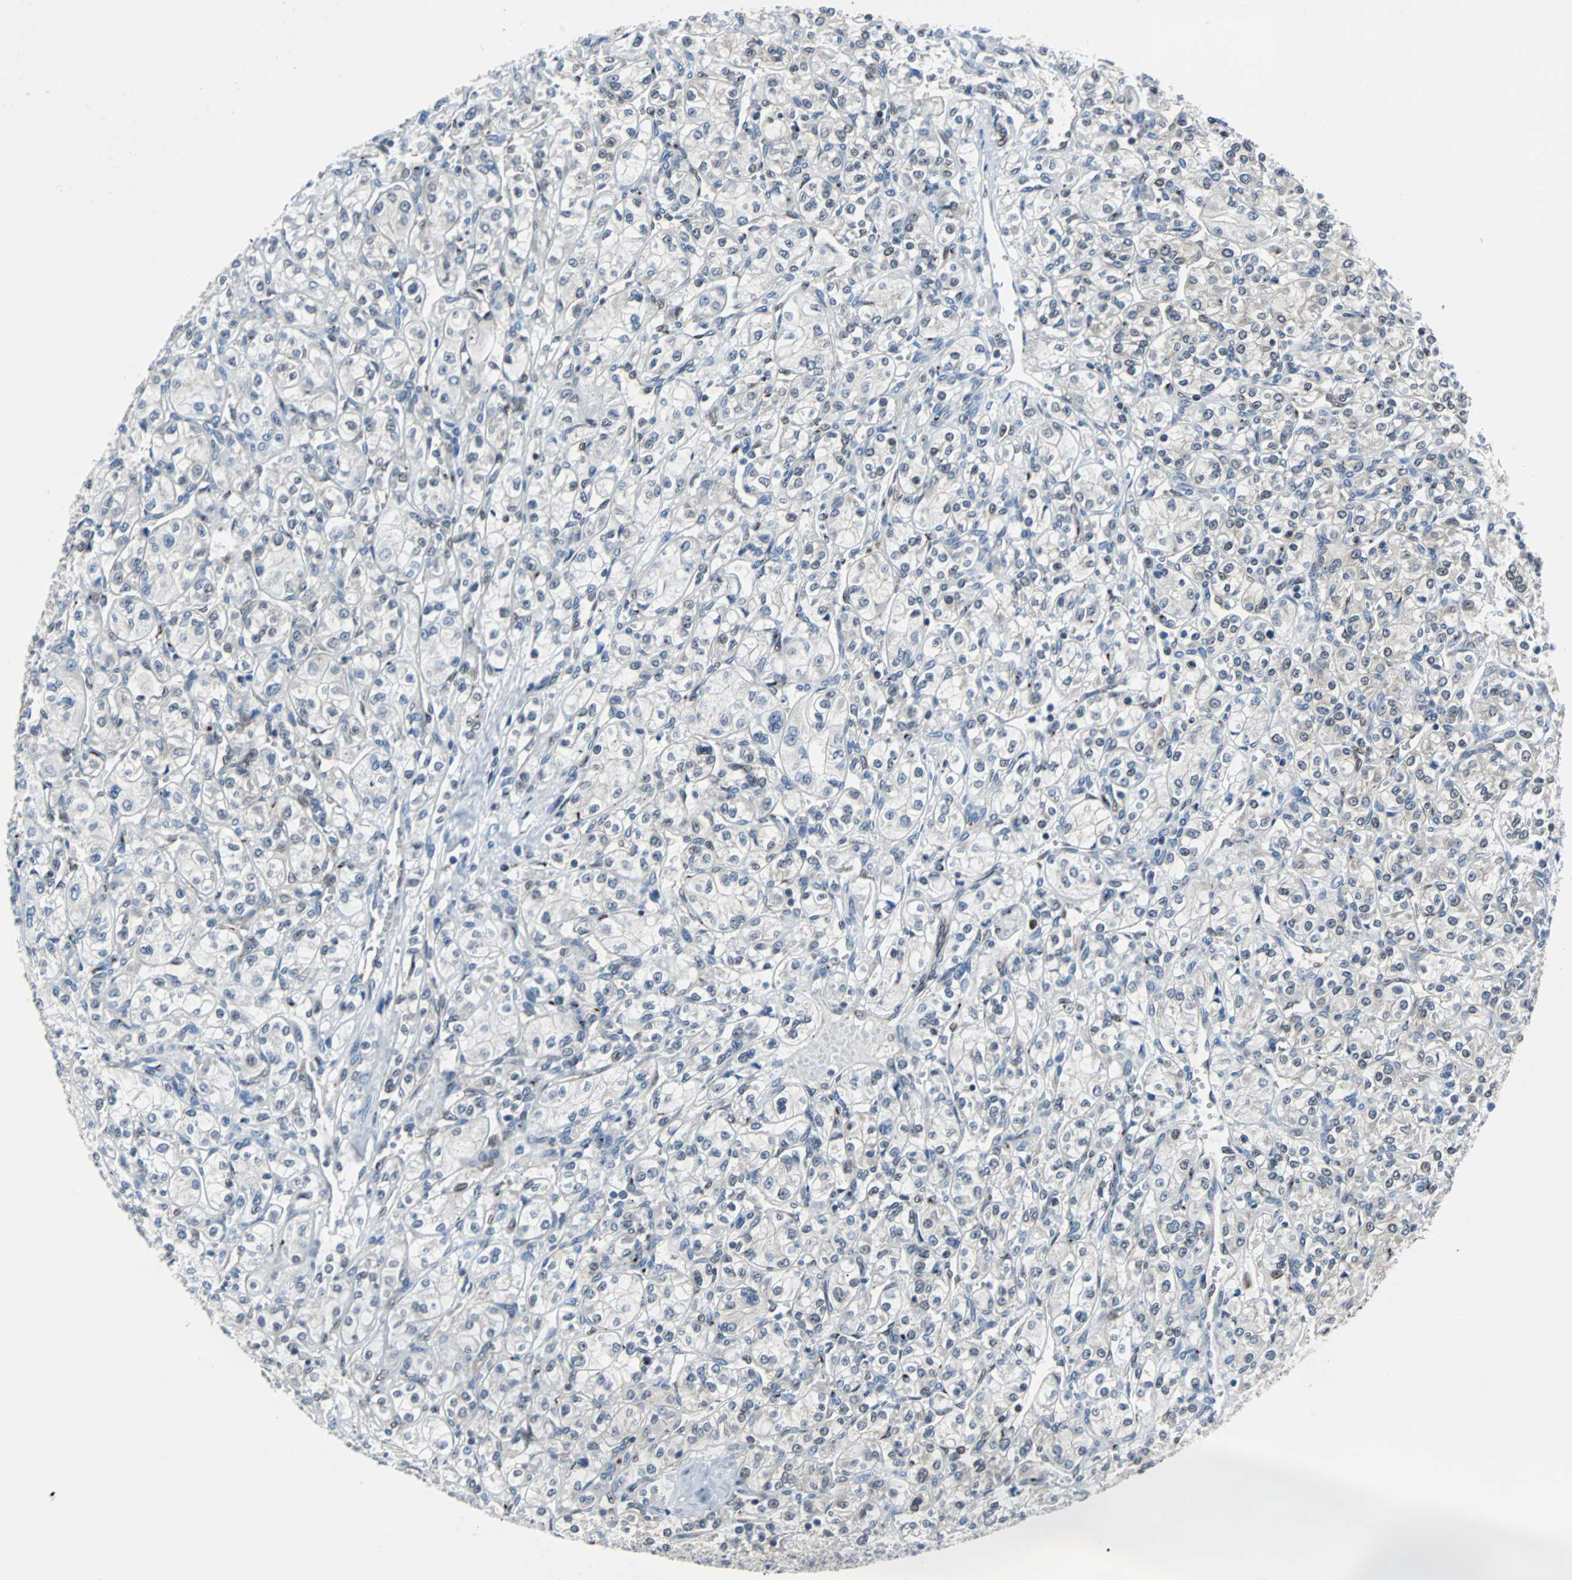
{"staining": {"intensity": "negative", "quantity": "none", "location": "none"}, "tissue": "renal cancer", "cell_type": "Tumor cells", "image_type": "cancer", "snomed": [{"axis": "morphology", "description": "Adenocarcinoma, NOS"}, {"axis": "topography", "description": "Kidney"}], "caption": "DAB immunohistochemical staining of adenocarcinoma (renal) reveals no significant expression in tumor cells.", "gene": "MAP2K6", "patient": {"sex": "male", "age": 77}}